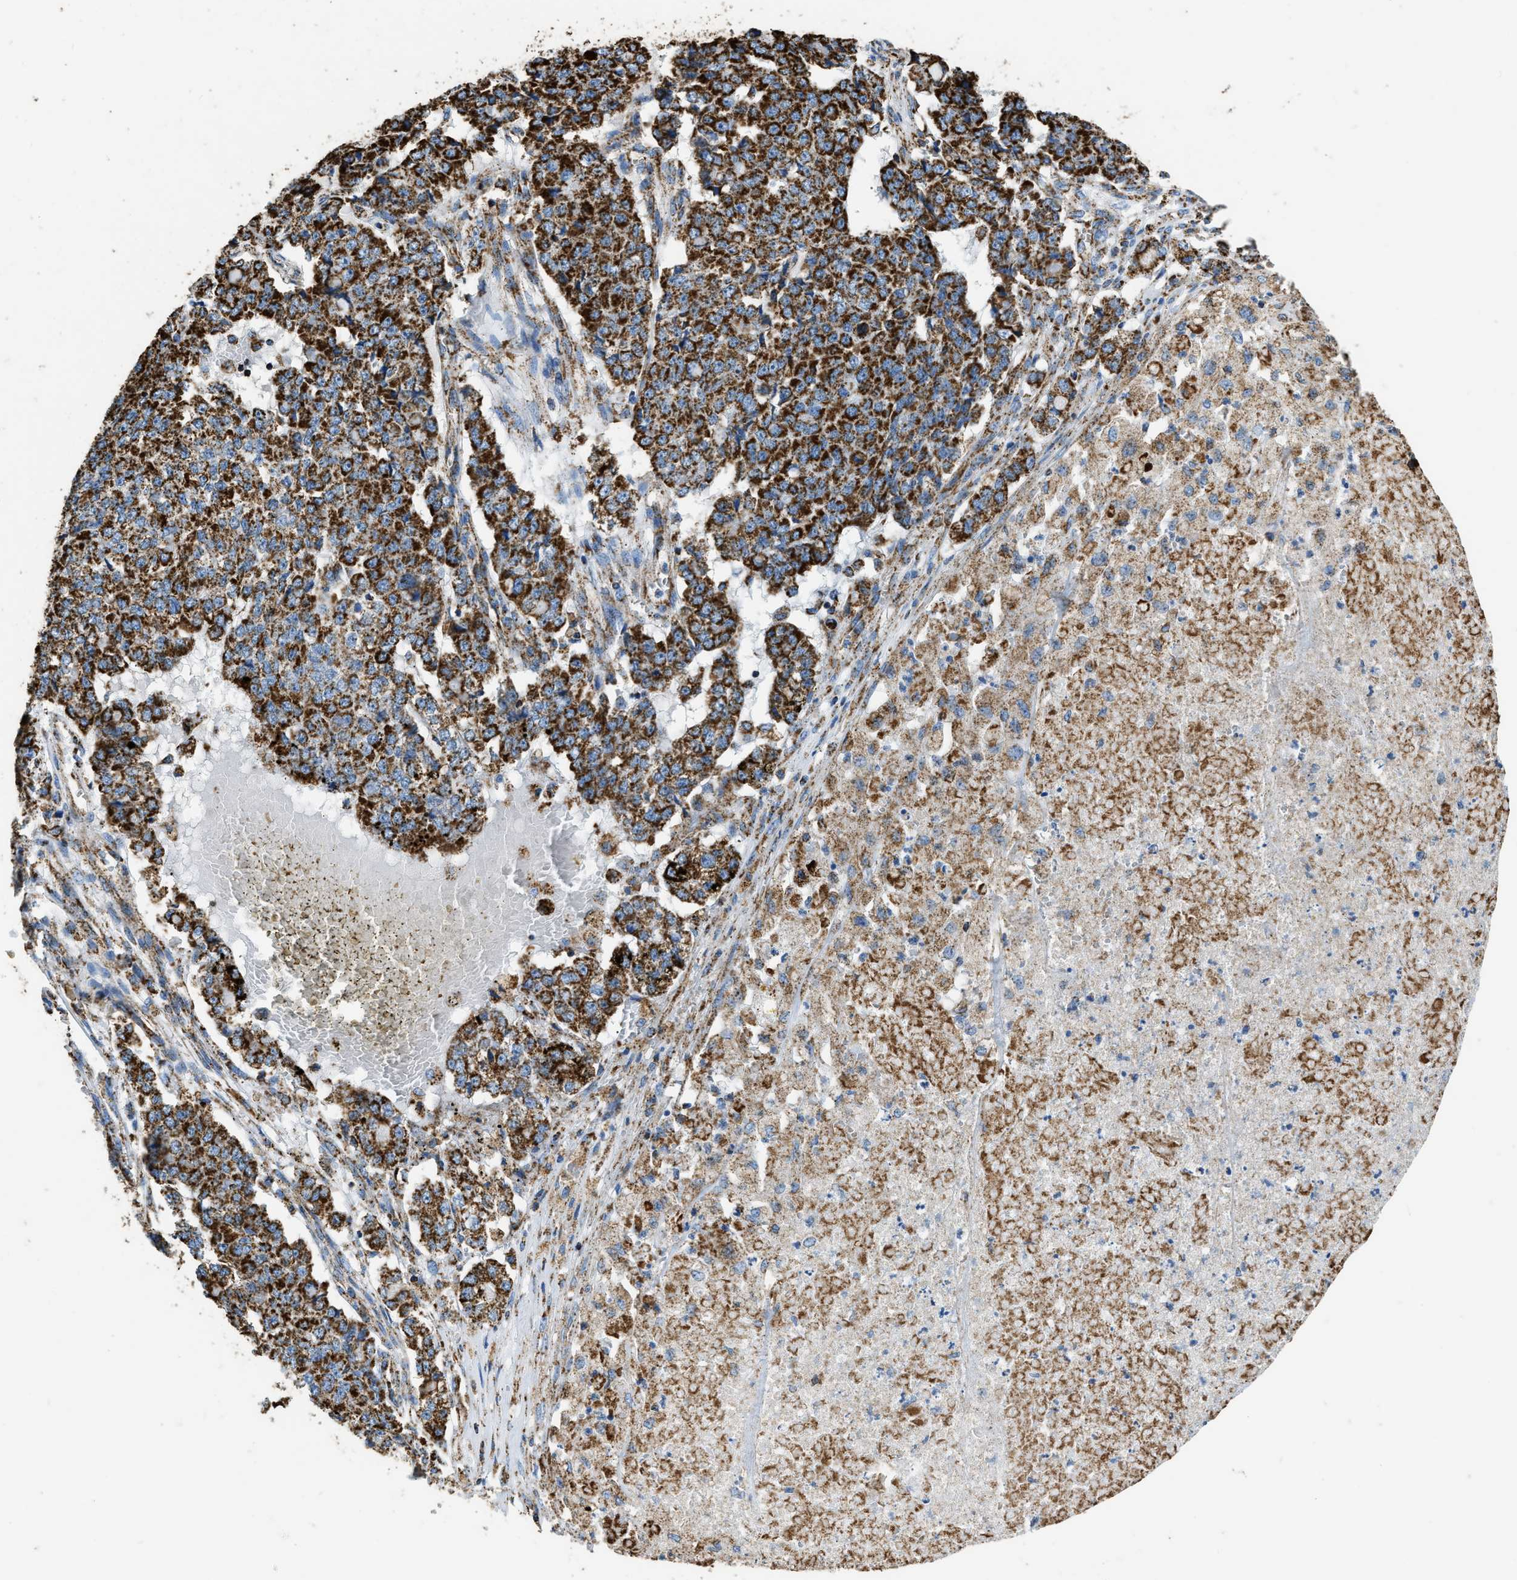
{"staining": {"intensity": "strong", "quantity": ">75%", "location": "cytoplasmic/membranous"}, "tissue": "pancreatic cancer", "cell_type": "Tumor cells", "image_type": "cancer", "snomed": [{"axis": "morphology", "description": "Adenocarcinoma, NOS"}, {"axis": "topography", "description": "Pancreas"}], "caption": "This is a micrograph of immunohistochemistry staining of pancreatic cancer, which shows strong expression in the cytoplasmic/membranous of tumor cells.", "gene": "IRX6", "patient": {"sex": "male", "age": 50}}